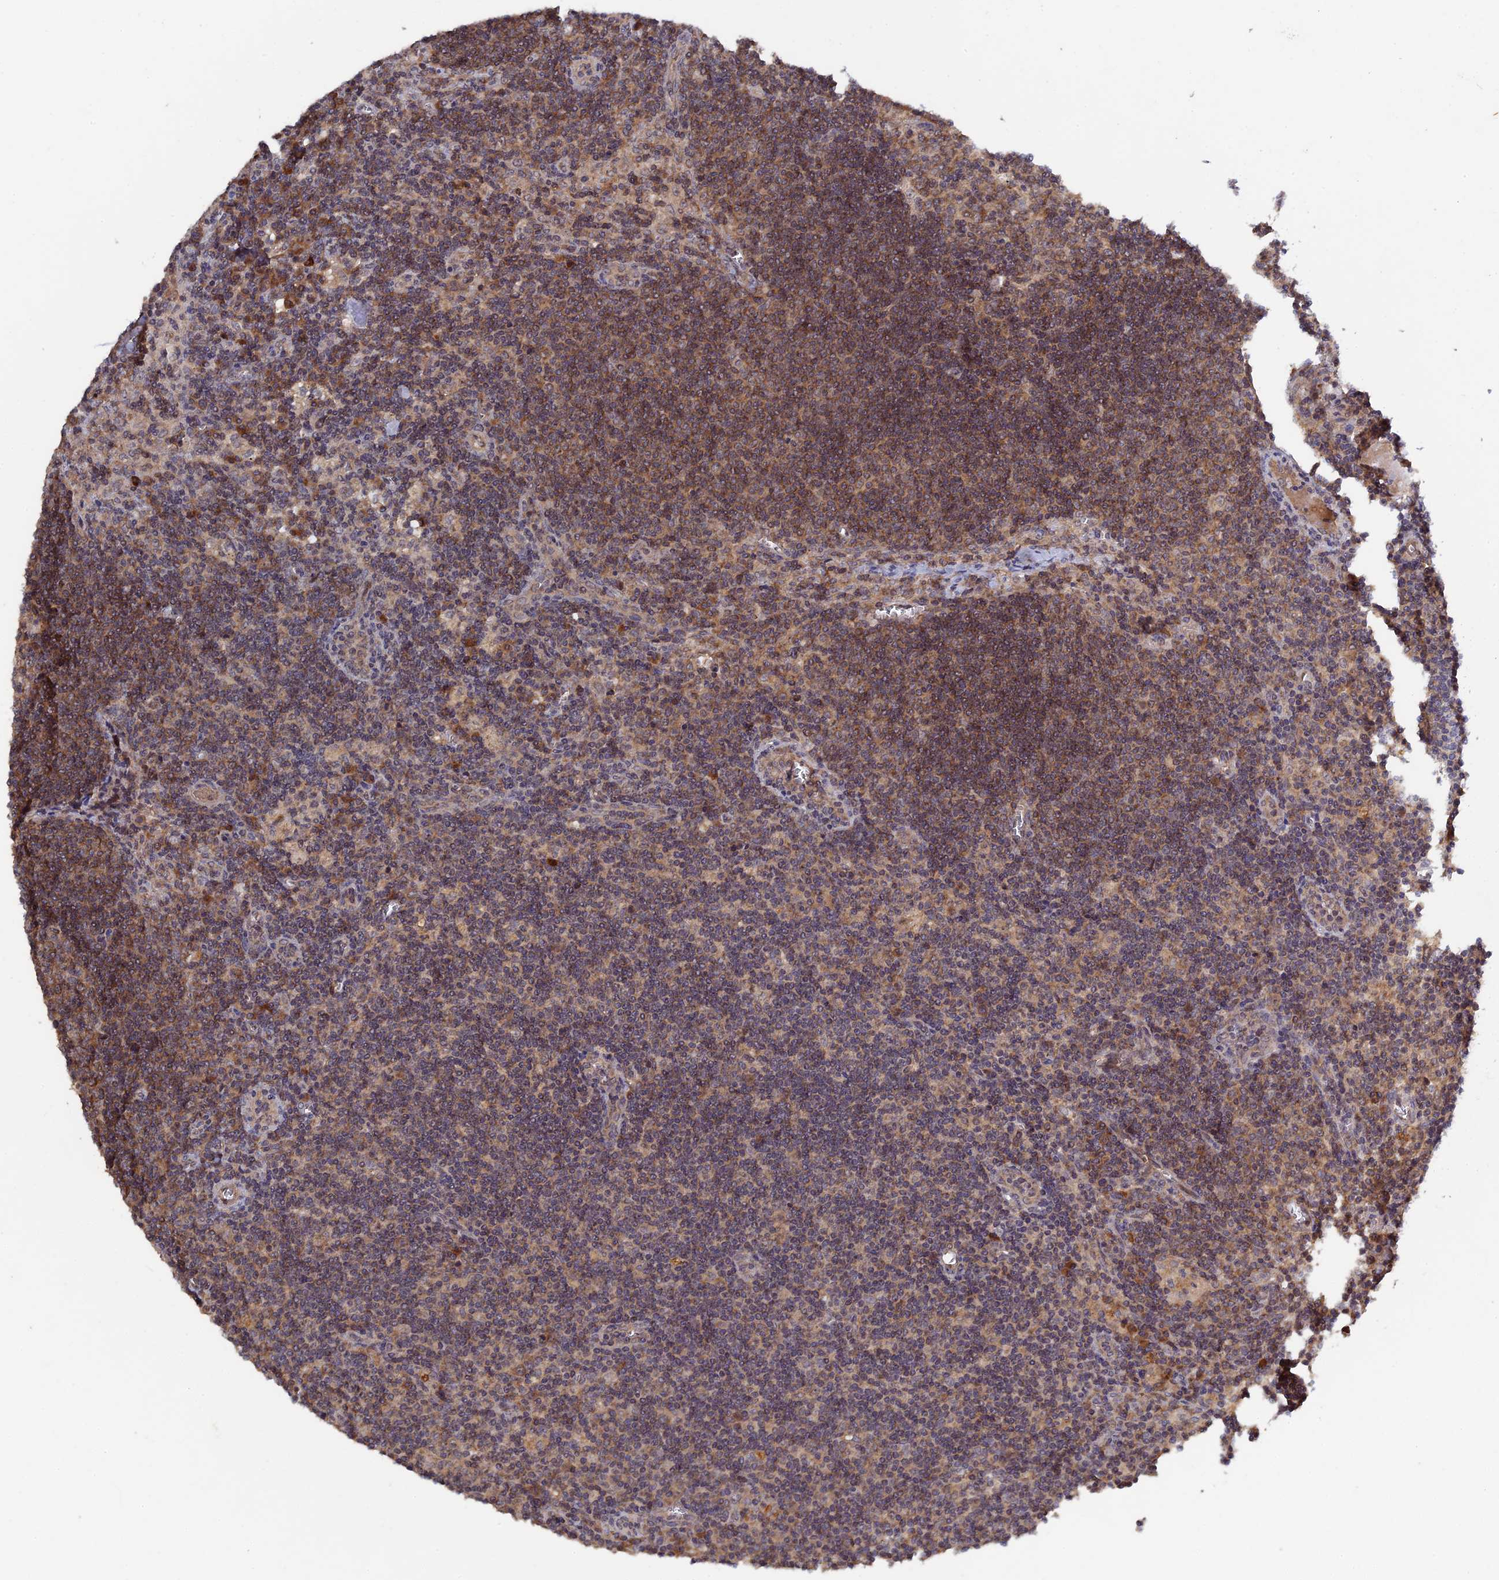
{"staining": {"intensity": "weak", "quantity": ">75%", "location": "cytoplasmic/membranous"}, "tissue": "lymph node", "cell_type": "Germinal center cells", "image_type": "normal", "snomed": [{"axis": "morphology", "description": "Normal tissue, NOS"}, {"axis": "topography", "description": "Lymph node"}], "caption": "Human lymph node stained for a protein (brown) shows weak cytoplasmic/membranous positive staining in approximately >75% of germinal center cells.", "gene": "RAB15", "patient": {"sex": "male", "age": 58}}